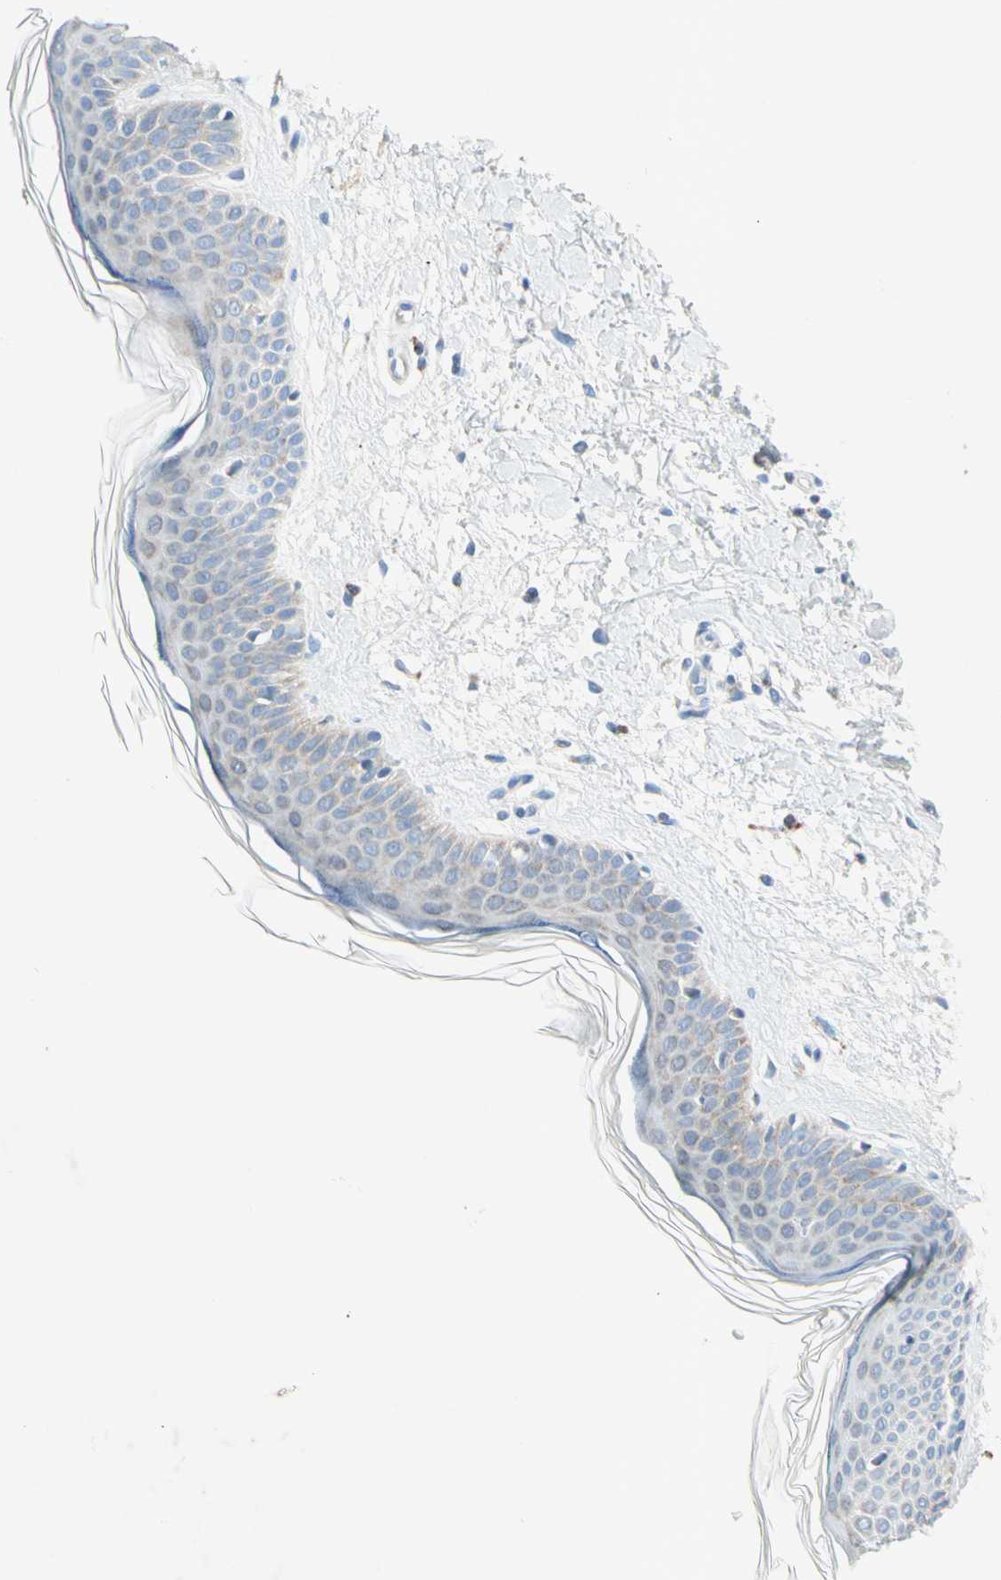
{"staining": {"intensity": "moderate", "quantity": "25%-75%", "location": "cytoplasmic/membranous"}, "tissue": "skin", "cell_type": "Fibroblasts", "image_type": "normal", "snomed": [{"axis": "morphology", "description": "Normal tissue, NOS"}, {"axis": "topography", "description": "Skin"}], "caption": "Immunohistochemical staining of unremarkable human skin reveals medium levels of moderate cytoplasmic/membranous staining in about 25%-75% of fibroblasts. The protein is shown in brown color, while the nuclei are stained blue.", "gene": "MFF", "patient": {"sex": "female", "age": 56}}